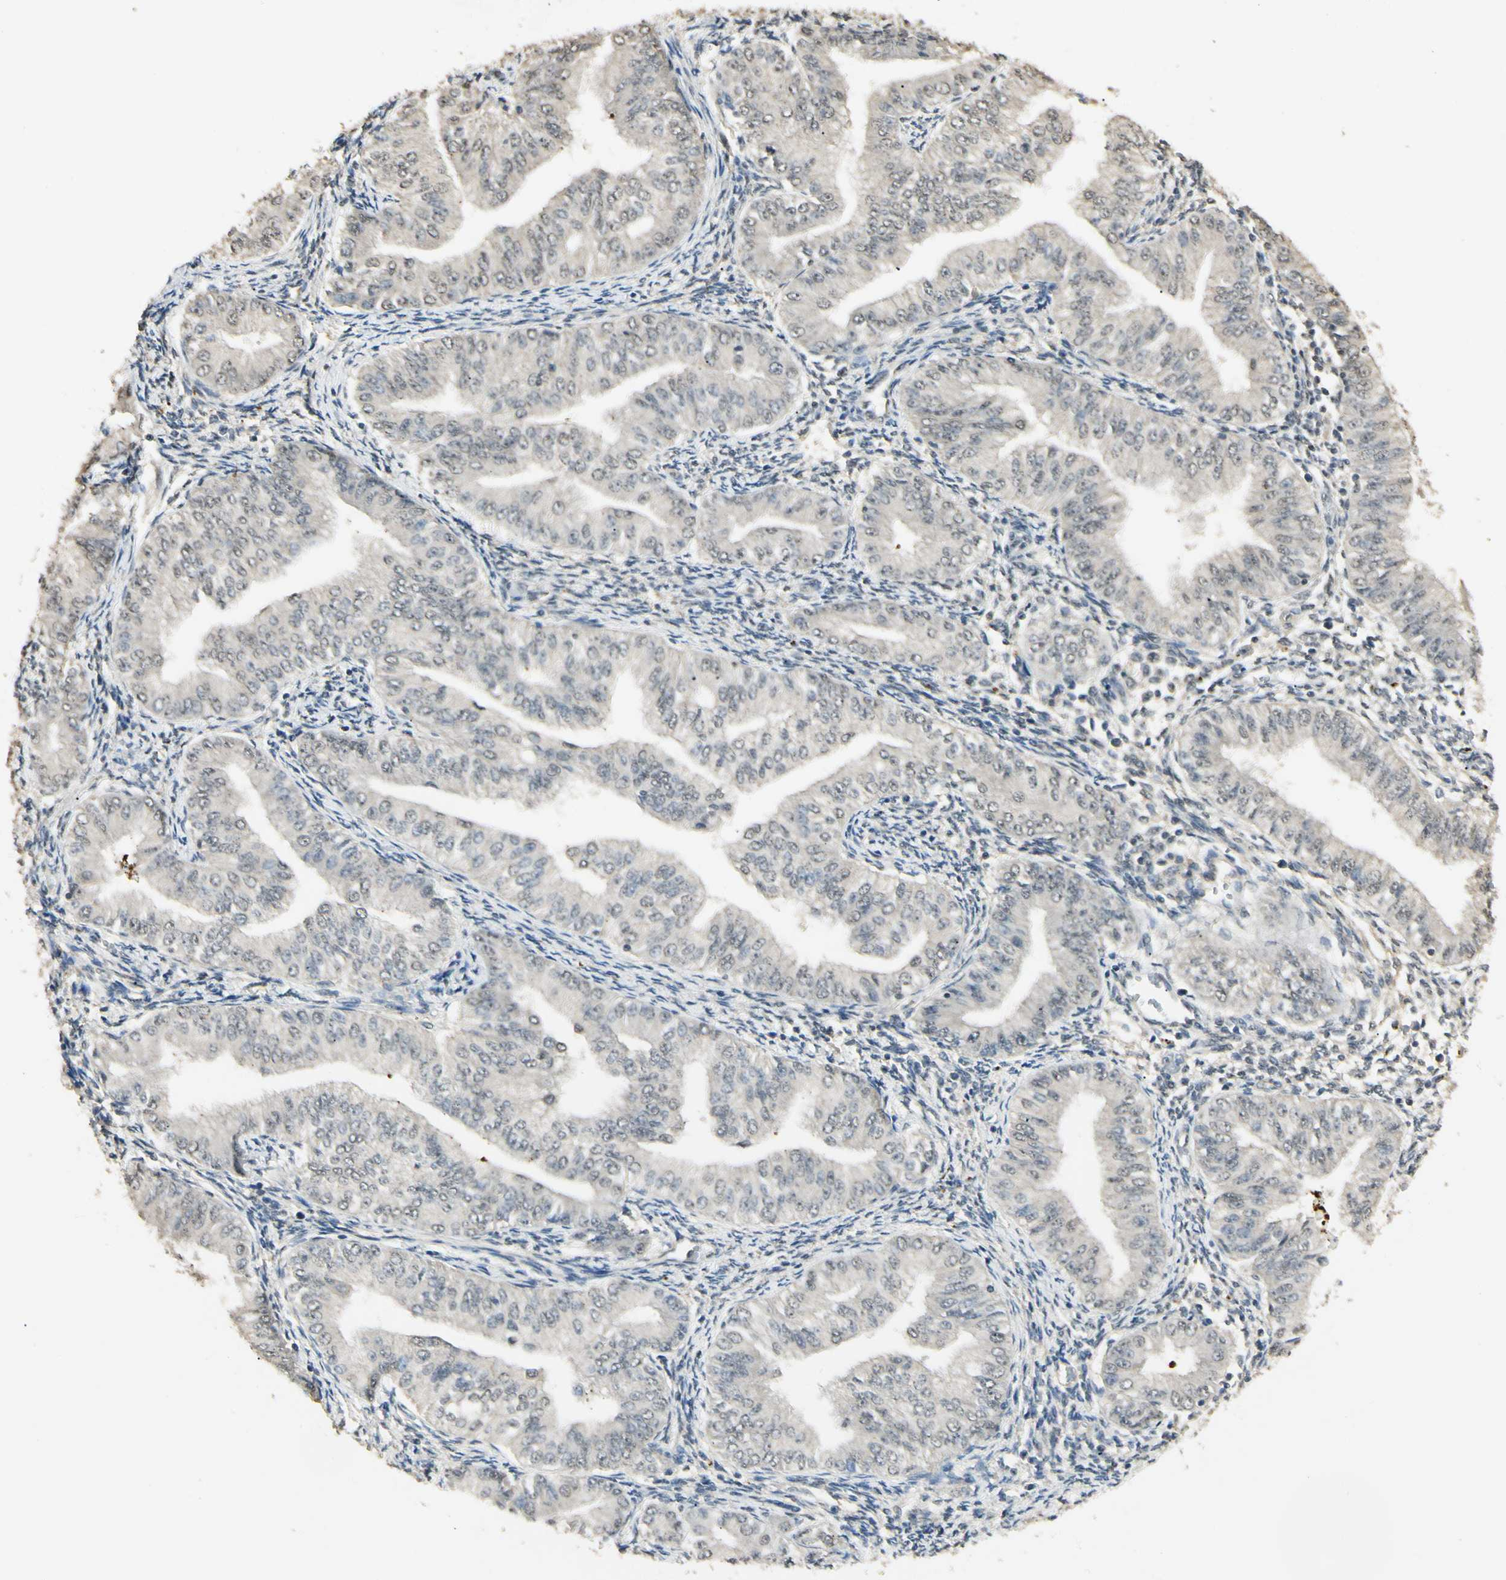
{"staining": {"intensity": "negative", "quantity": "none", "location": "none"}, "tissue": "endometrial cancer", "cell_type": "Tumor cells", "image_type": "cancer", "snomed": [{"axis": "morphology", "description": "Normal tissue, NOS"}, {"axis": "morphology", "description": "Adenocarcinoma, NOS"}, {"axis": "topography", "description": "Endometrium"}], "caption": "Immunohistochemical staining of endometrial cancer displays no significant expression in tumor cells.", "gene": "SGCA", "patient": {"sex": "female", "age": 53}}